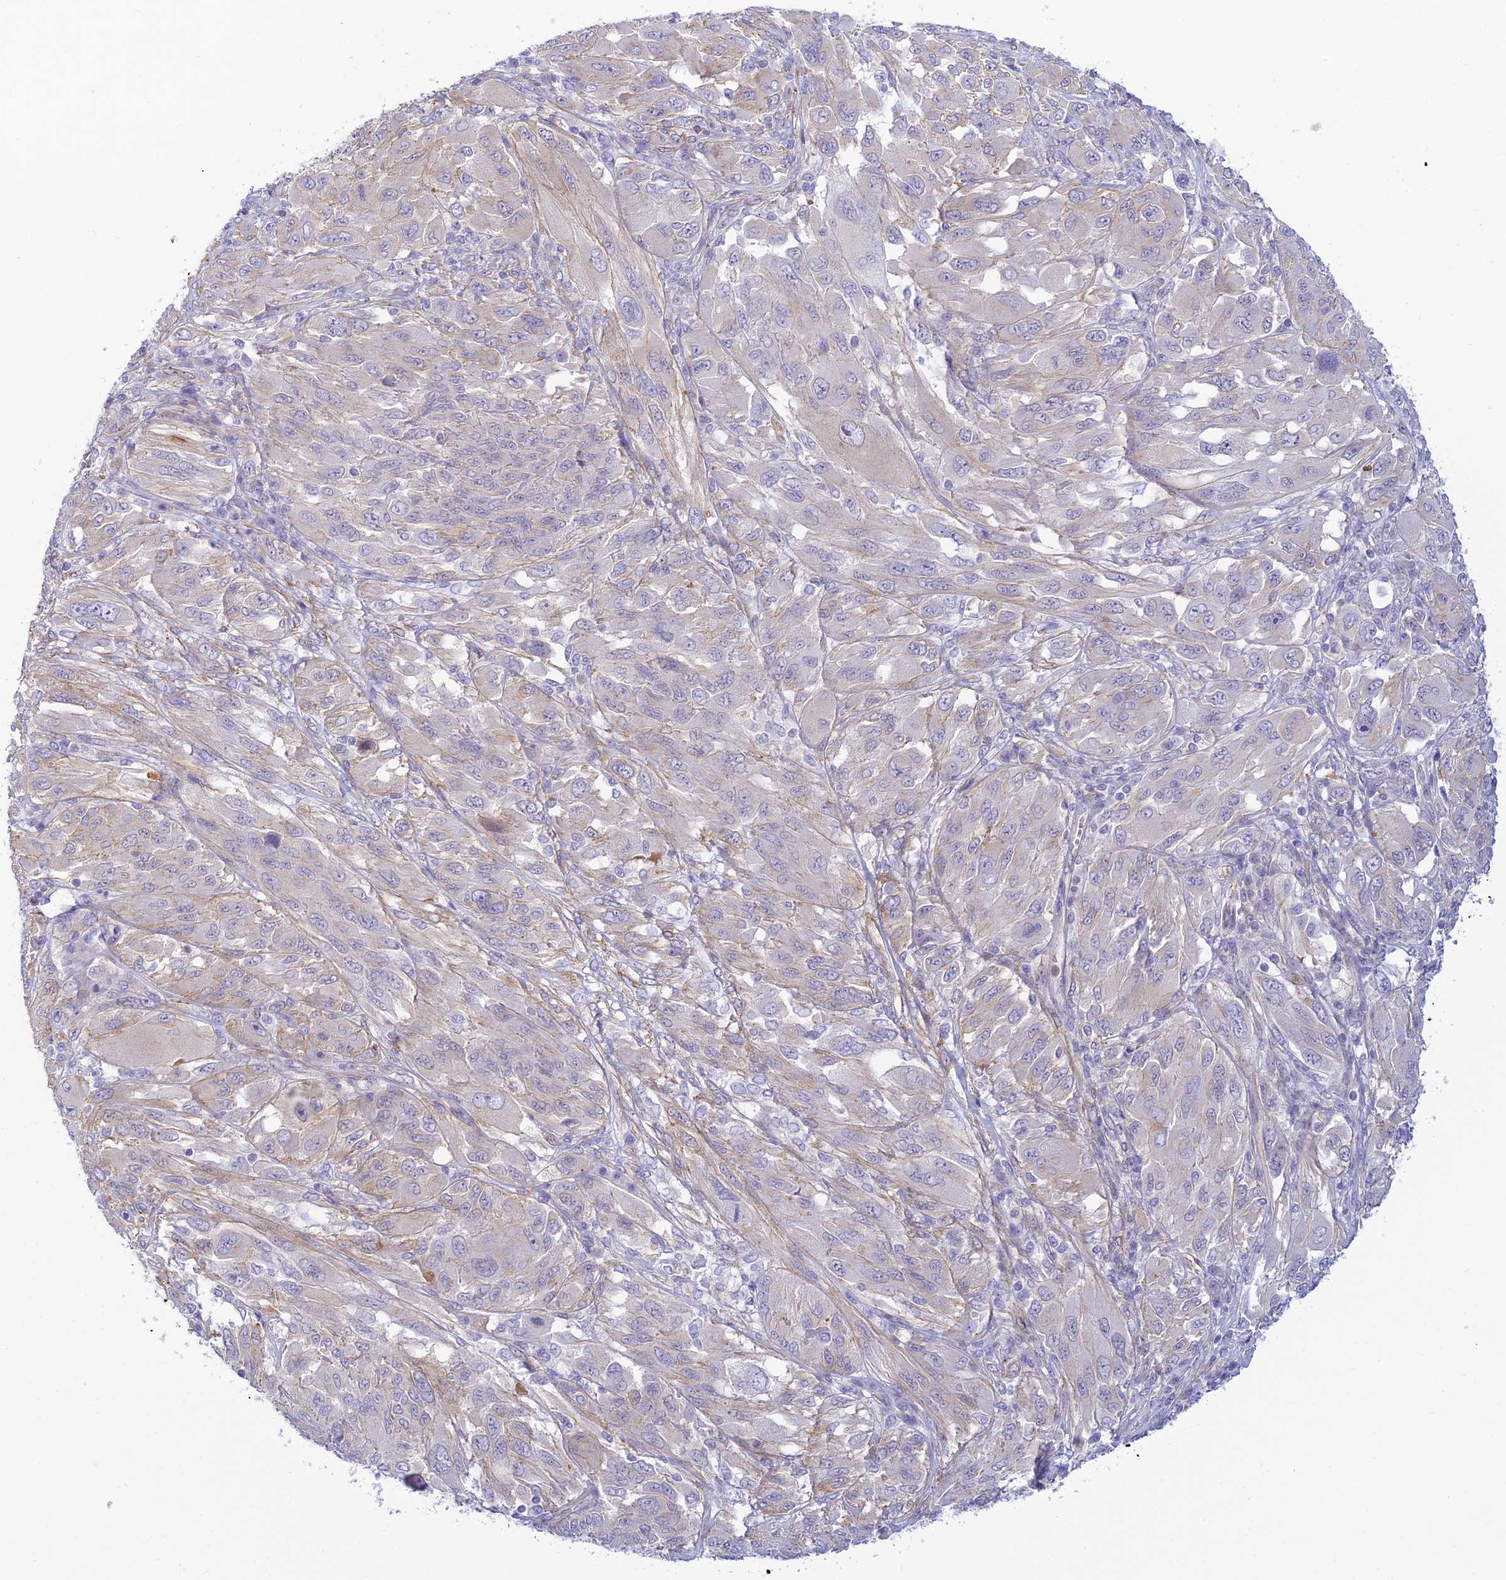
{"staining": {"intensity": "weak", "quantity": "<25%", "location": "cytoplasmic/membranous"}, "tissue": "melanoma", "cell_type": "Tumor cells", "image_type": "cancer", "snomed": [{"axis": "morphology", "description": "Malignant melanoma, NOS"}, {"axis": "topography", "description": "Skin"}], "caption": "A histopathology image of human malignant melanoma is negative for staining in tumor cells.", "gene": "FBXW4", "patient": {"sex": "female", "age": 91}}